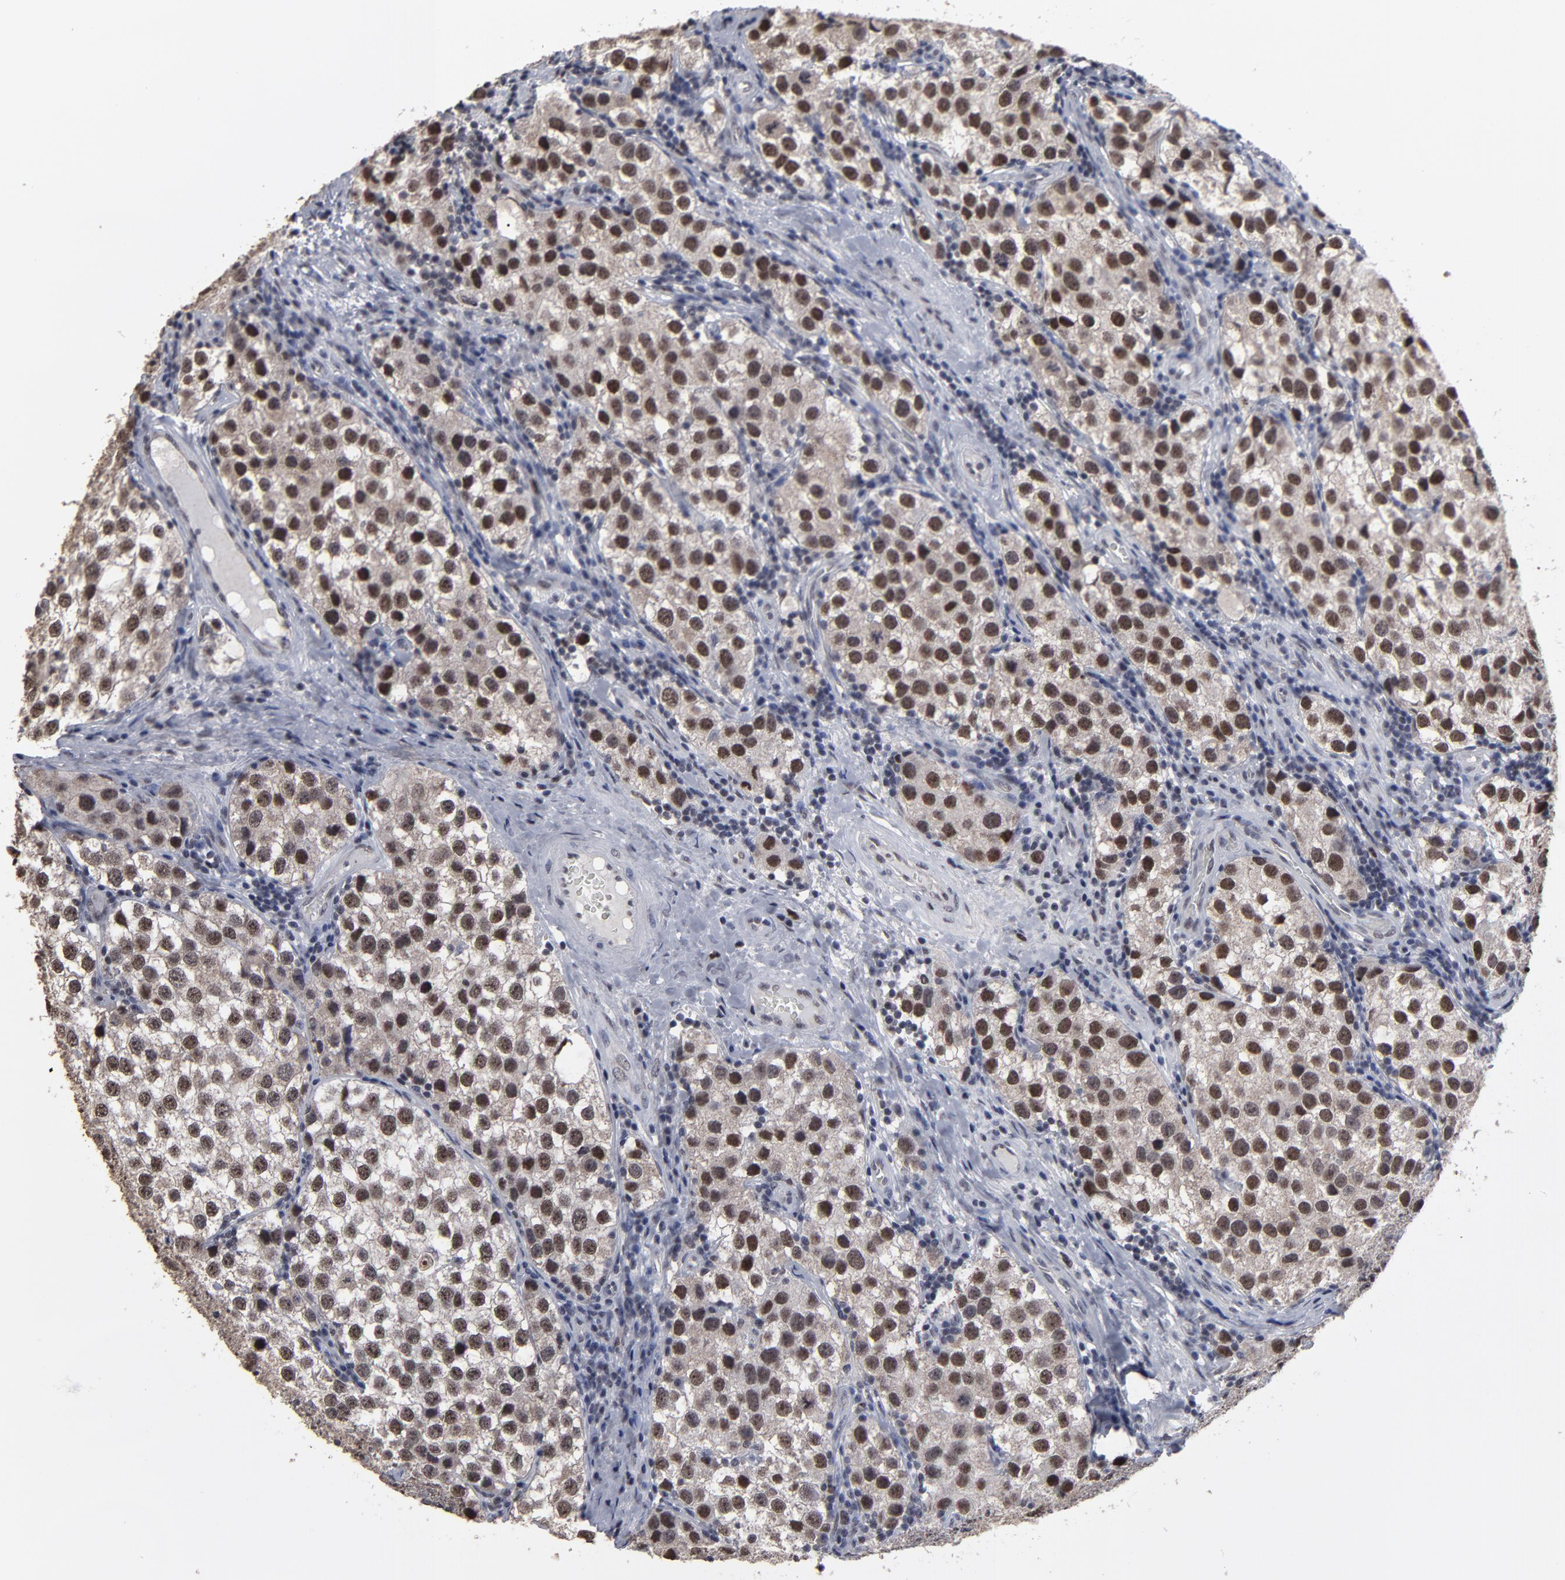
{"staining": {"intensity": "strong", "quantity": ">75%", "location": "nuclear"}, "tissue": "testis cancer", "cell_type": "Tumor cells", "image_type": "cancer", "snomed": [{"axis": "morphology", "description": "Seminoma, NOS"}, {"axis": "topography", "description": "Testis"}], "caption": "Protein expression analysis of testis seminoma shows strong nuclear expression in about >75% of tumor cells.", "gene": "SSRP1", "patient": {"sex": "male", "age": 39}}